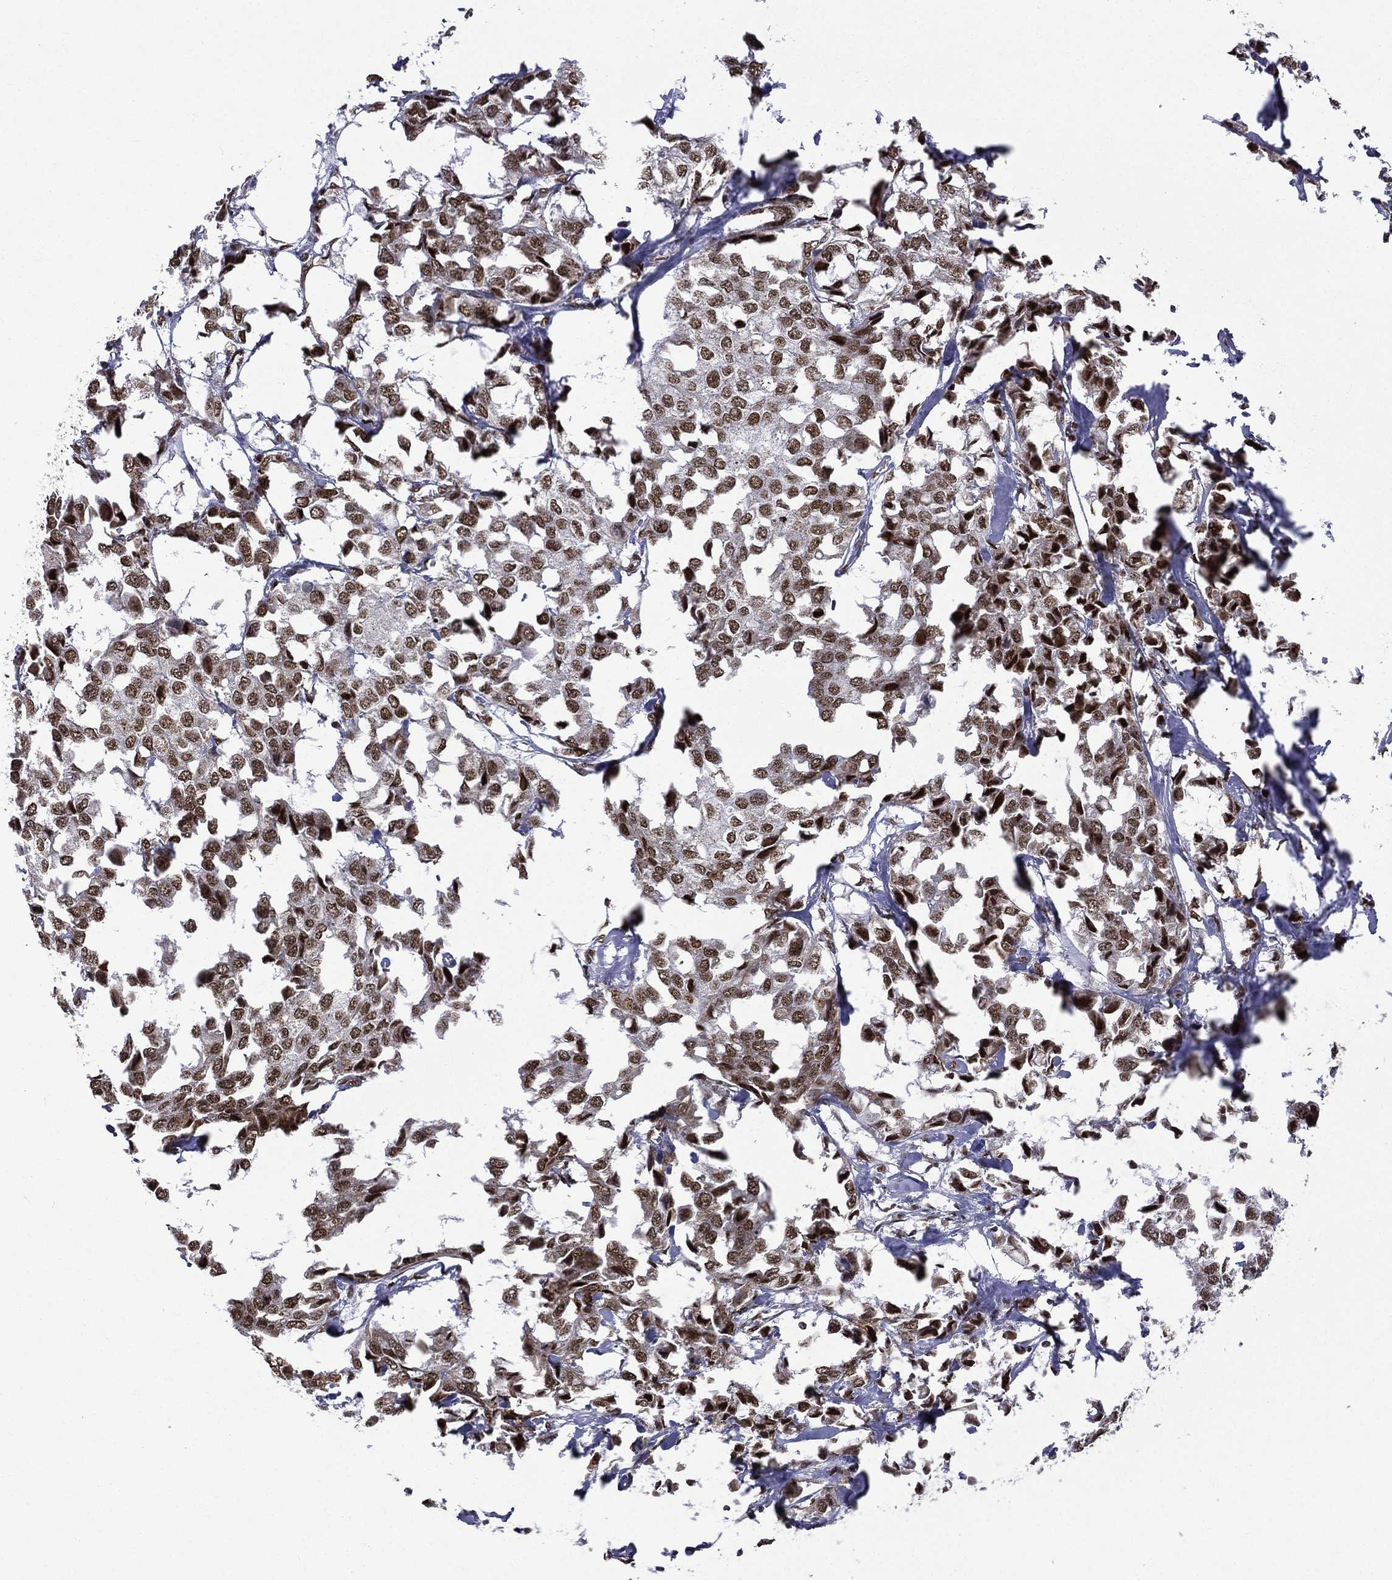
{"staining": {"intensity": "strong", "quantity": ">75%", "location": "nuclear"}, "tissue": "breast cancer", "cell_type": "Tumor cells", "image_type": "cancer", "snomed": [{"axis": "morphology", "description": "Duct carcinoma"}, {"axis": "topography", "description": "Breast"}], "caption": "Immunohistochemistry staining of breast intraductal carcinoma, which reveals high levels of strong nuclear staining in approximately >75% of tumor cells indicating strong nuclear protein expression. The staining was performed using DAB (3,3'-diaminobenzidine) (brown) for protein detection and nuclei were counterstained in hematoxylin (blue).", "gene": "C5orf24", "patient": {"sex": "female", "age": 80}}